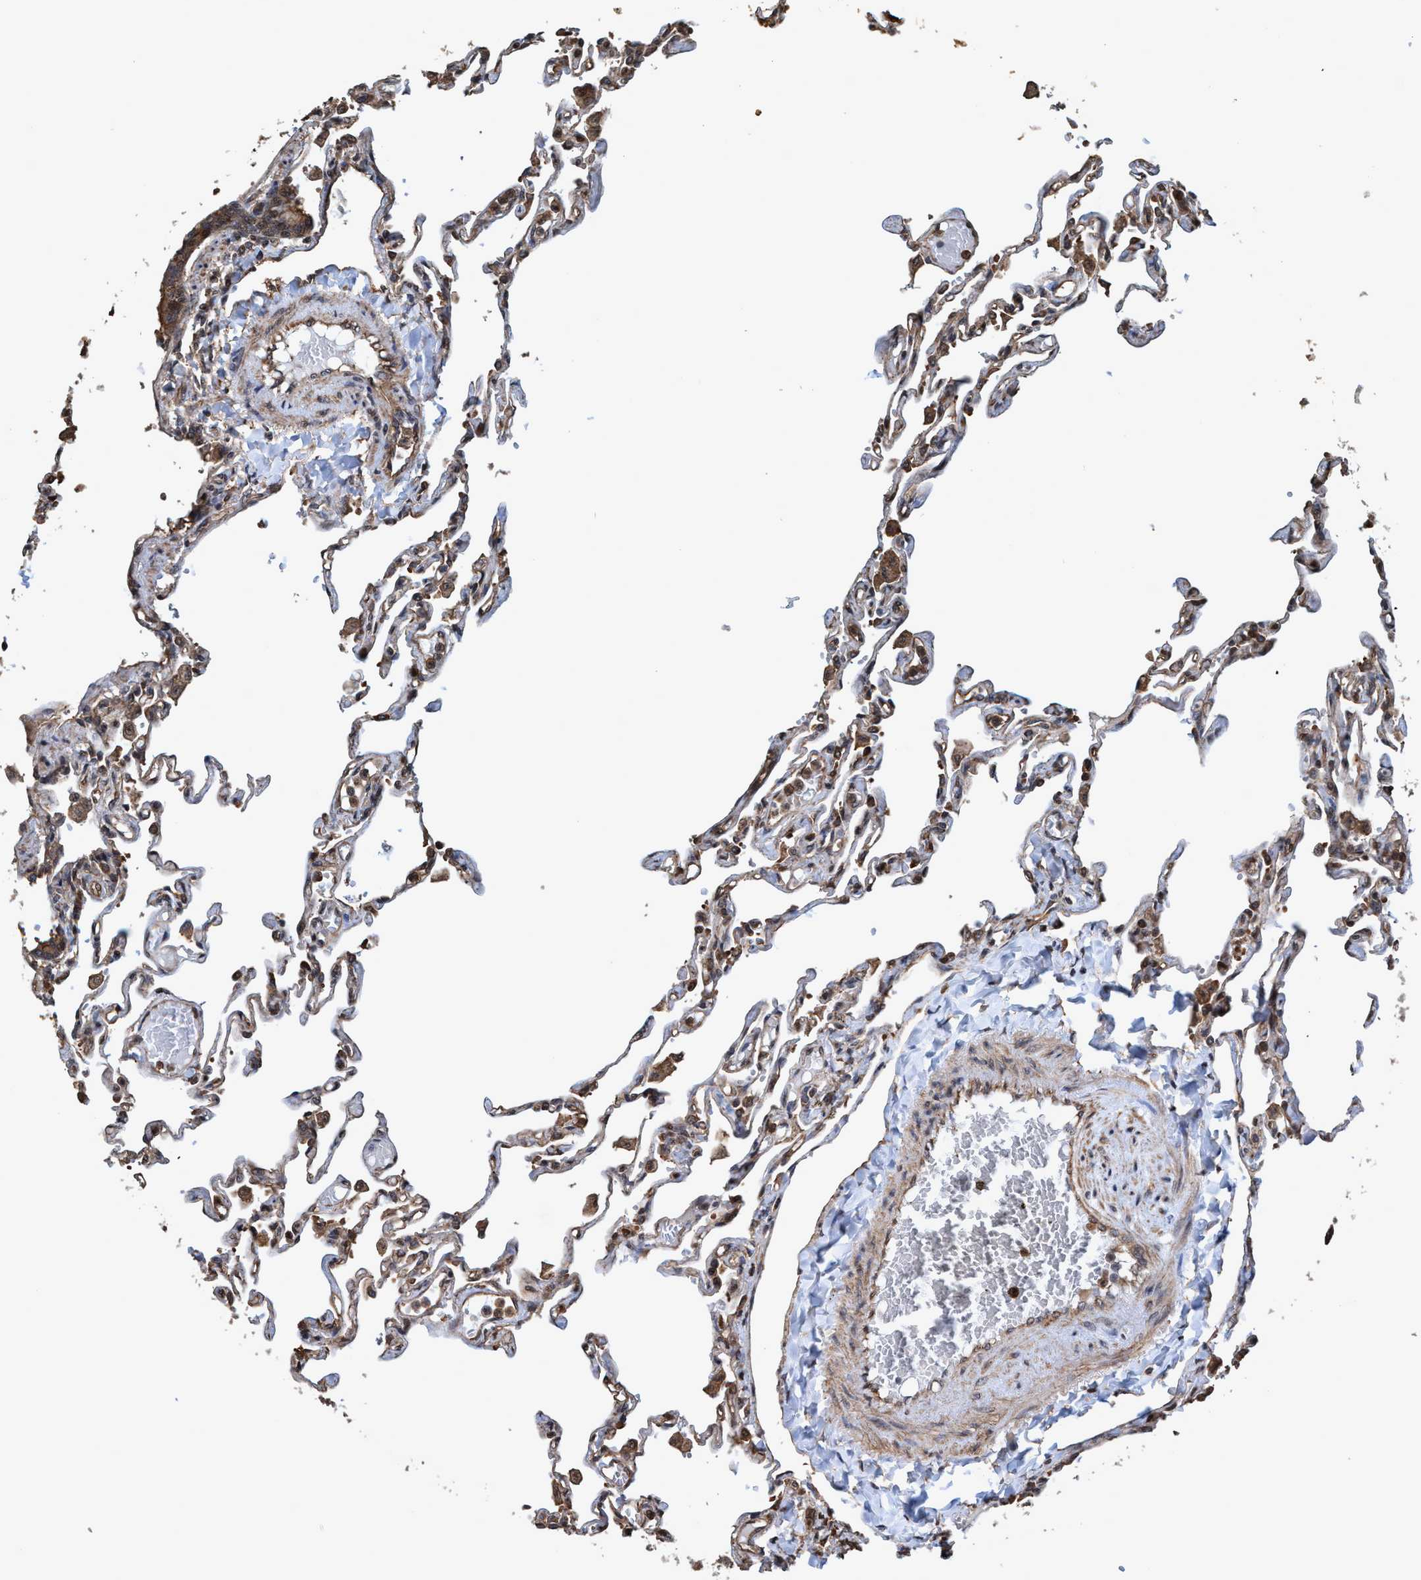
{"staining": {"intensity": "weak", "quantity": ">75%", "location": "cytoplasmic/membranous,nuclear"}, "tissue": "lung", "cell_type": "Alveolar cells", "image_type": "normal", "snomed": [{"axis": "morphology", "description": "Normal tissue, NOS"}, {"axis": "topography", "description": "Lung"}], "caption": "Immunohistochemical staining of unremarkable human lung demonstrates weak cytoplasmic/membranous,nuclear protein positivity in approximately >75% of alveolar cells.", "gene": "TRPC7", "patient": {"sex": "male", "age": 21}}